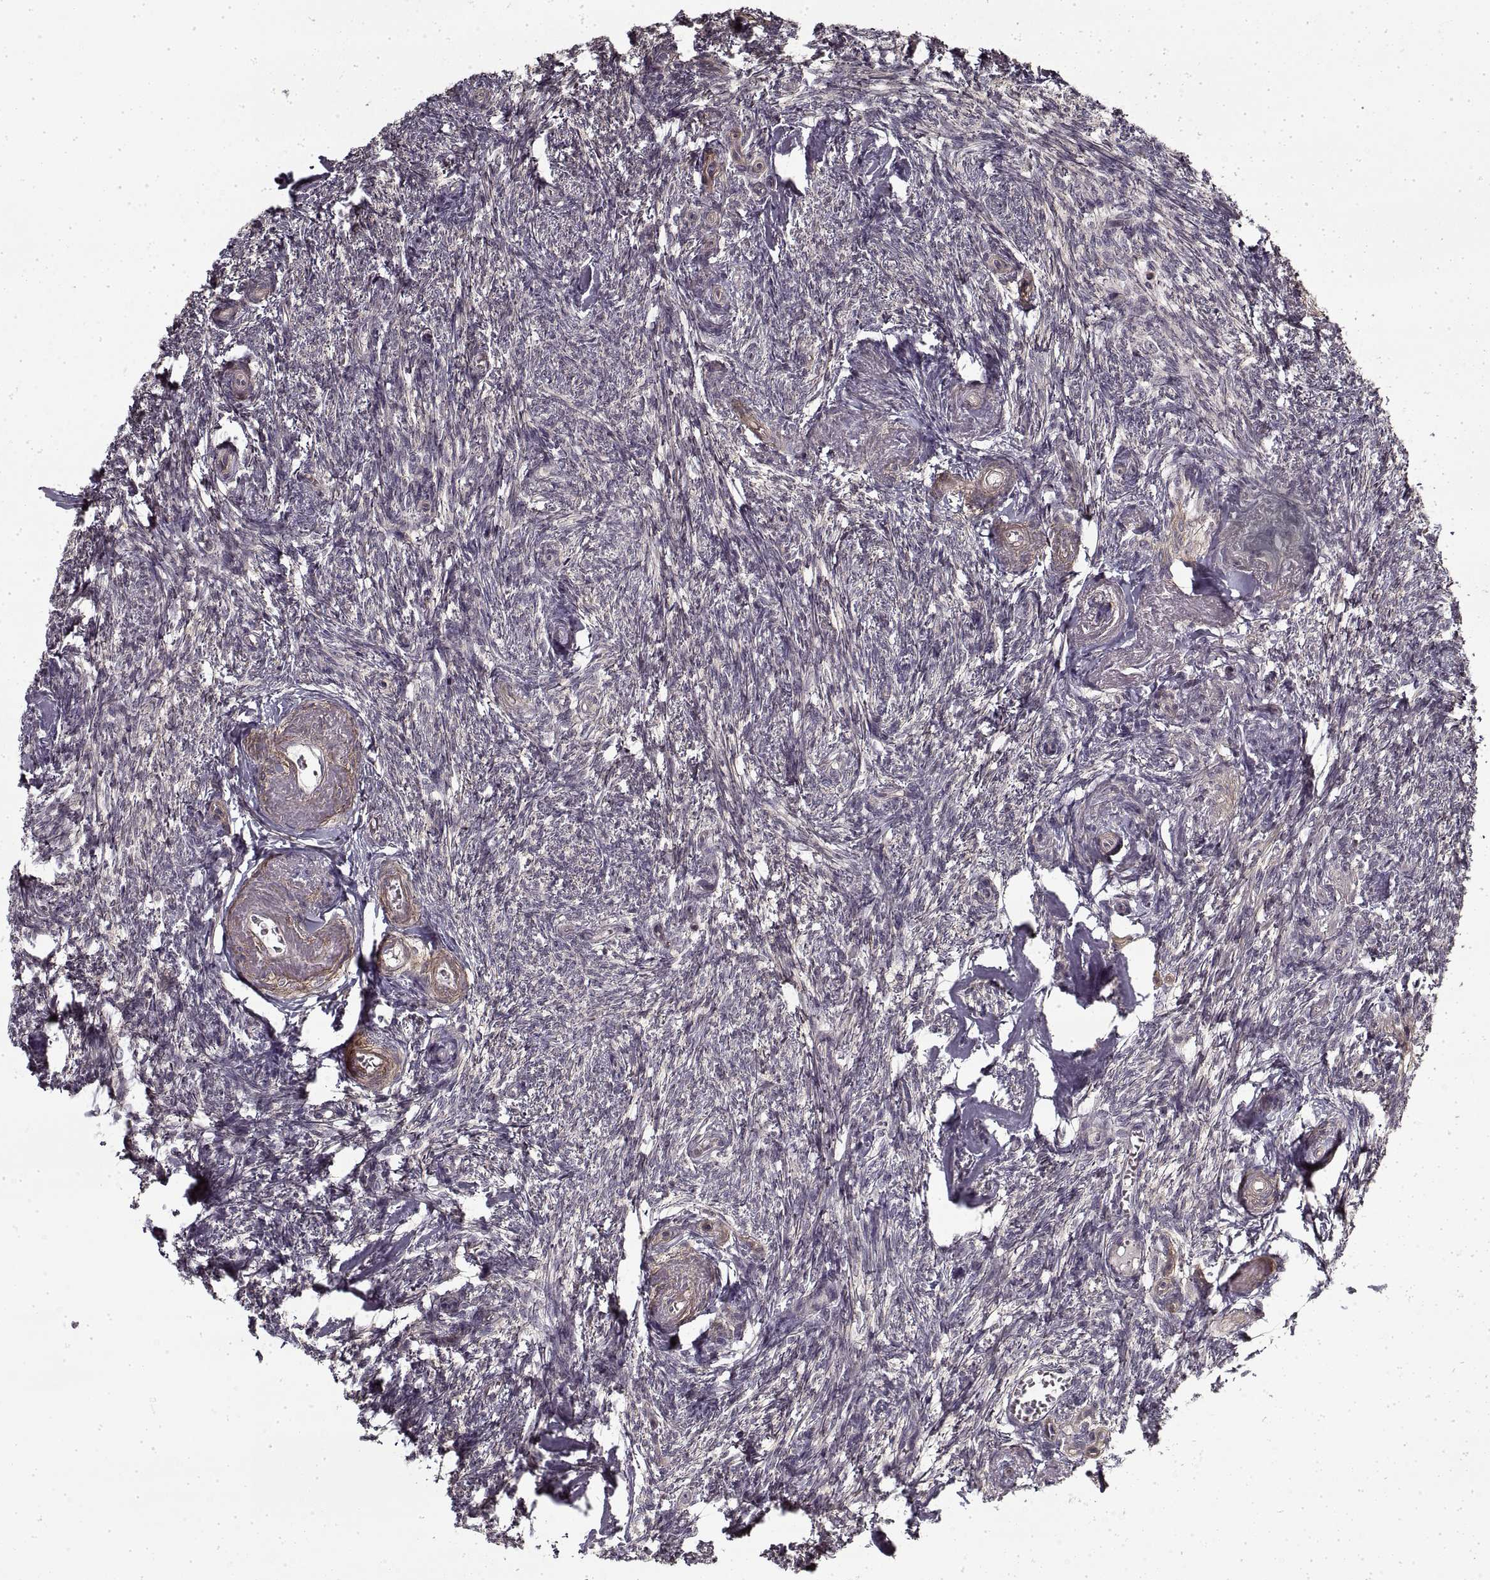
{"staining": {"intensity": "negative", "quantity": "none", "location": "none"}, "tissue": "ovary", "cell_type": "Follicle cells", "image_type": "normal", "snomed": [{"axis": "morphology", "description": "Normal tissue, NOS"}, {"axis": "topography", "description": "Ovary"}], "caption": "Human ovary stained for a protein using immunohistochemistry (IHC) displays no positivity in follicle cells.", "gene": "LAMB2", "patient": {"sex": "female", "age": 72}}